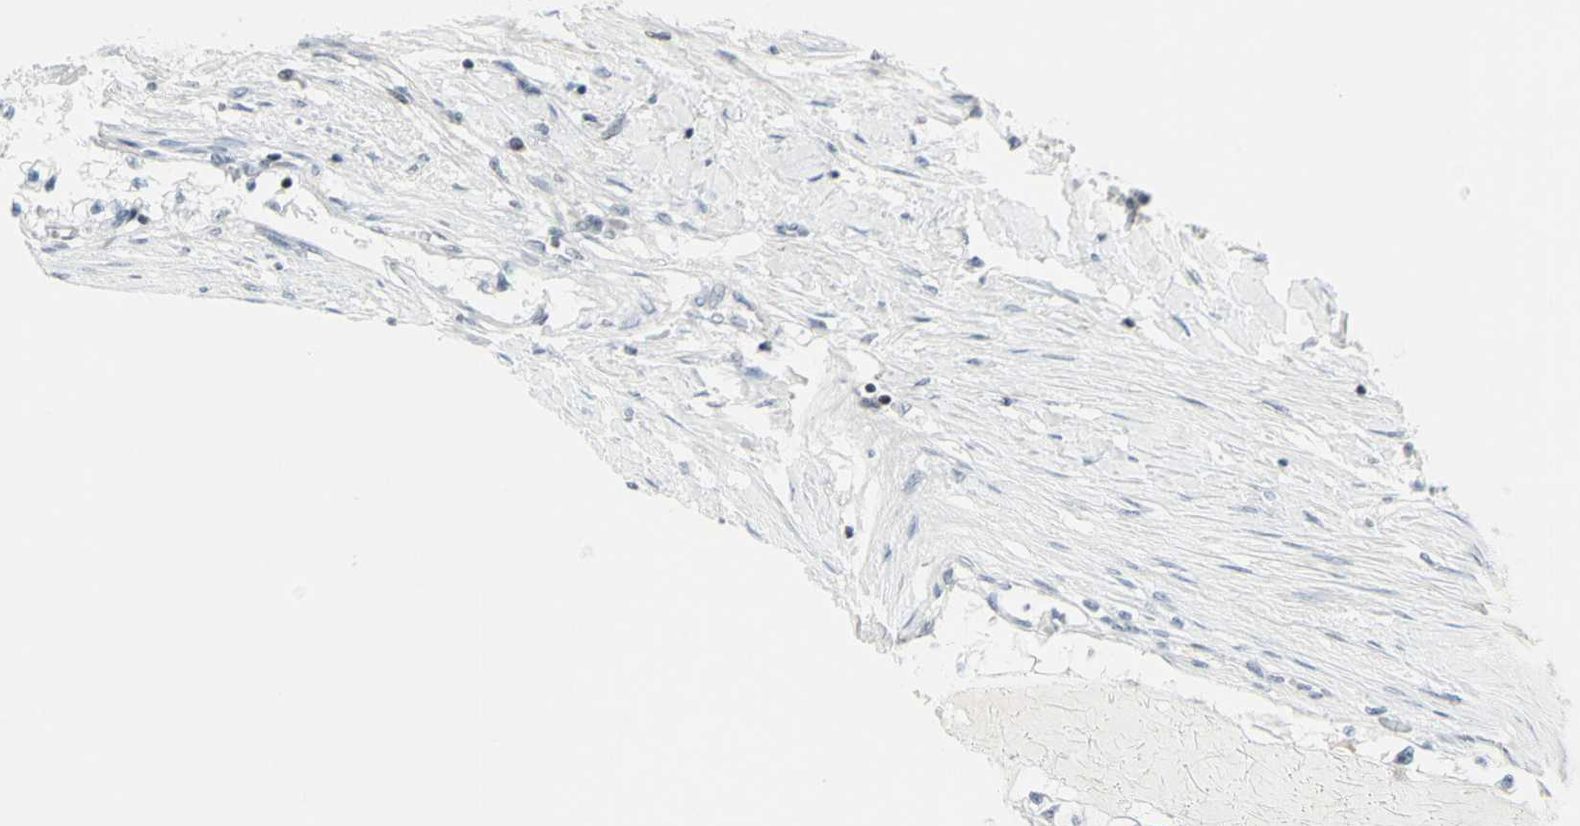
{"staining": {"intensity": "negative", "quantity": "none", "location": "none"}, "tissue": "renal cancer", "cell_type": "Tumor cells", "image_type": "cancer", "snomed": [{"axis": "morphology", "description": "Adenocarcinoma, NOS"}, {"axis": "topography", "description": "Kidney"}], "caption": "This is a micrograph of immunohistochemistry (IHC) staining of adenocarcinoma (renal), which shows no staining in tumor cells.", "gene": "SUPT6H", "patient": {"sex": "male", "age": 68}}